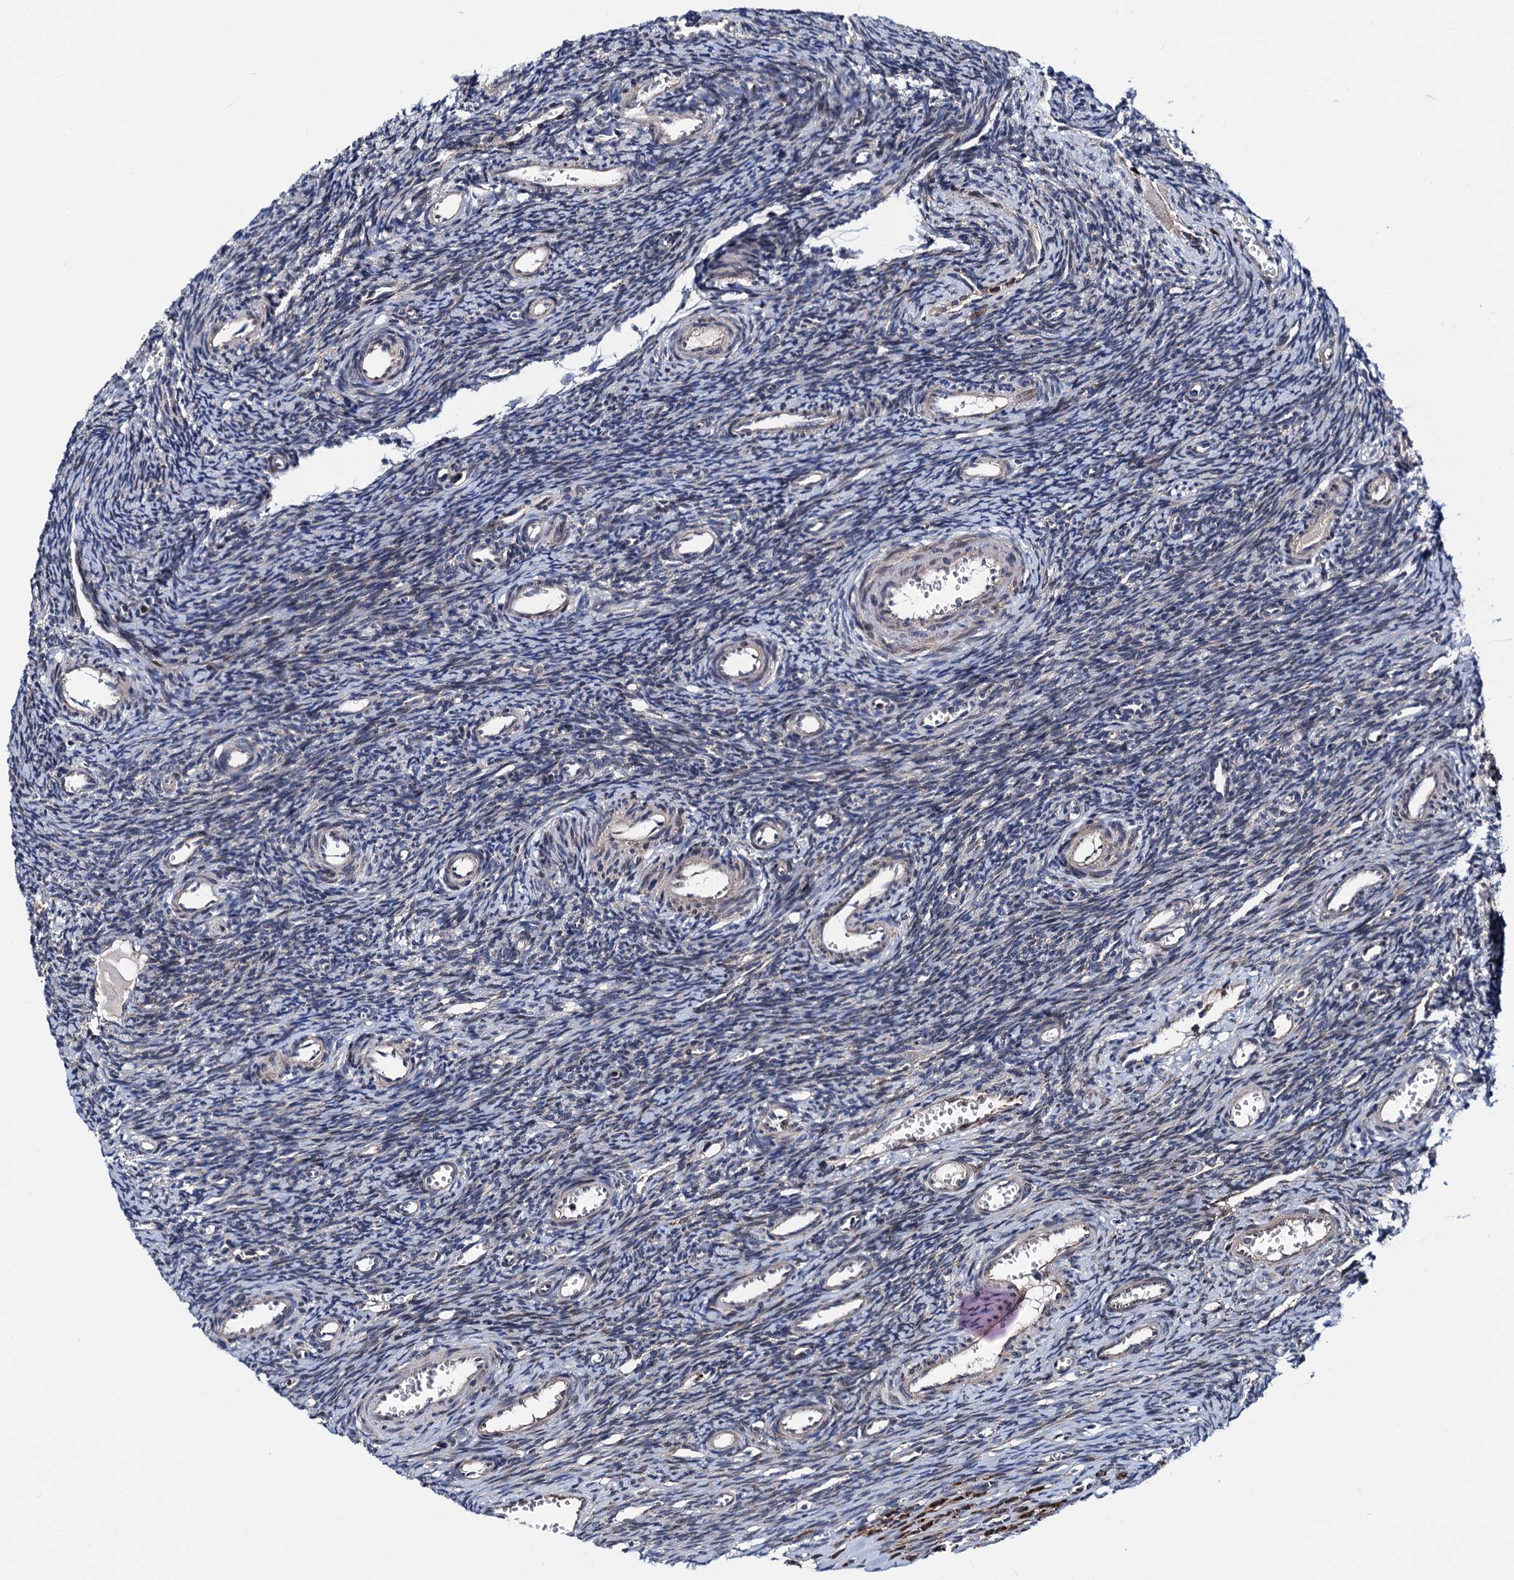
{"staining": {"intensity": "negative", "quantity": "none", "location": "none"}, "tissue": "ovary", "cell_type": "Ovarian stroma cells", "image_type": "normal", "snomed": [{"axis": "morphology", "description": "Normal tissue, NOS"}, {"axis": "topography", "description": "Ovary"}], "caption": "High magnification brightfield microscopy of unremarkable ovary stained with DAB (3,3'-diaminobenzidine) (brown) and counterstained with hematoxylin (blue): ovarian stroma cells show no significant expression. Brightfield microscopy of IHC stained with DAB (3,3'-diaminobenzidine) (brown) and hematoxylin (blue), captured at high magnification.", "gene": "COA4", "patient": {"sex": "female", "age": 39}}